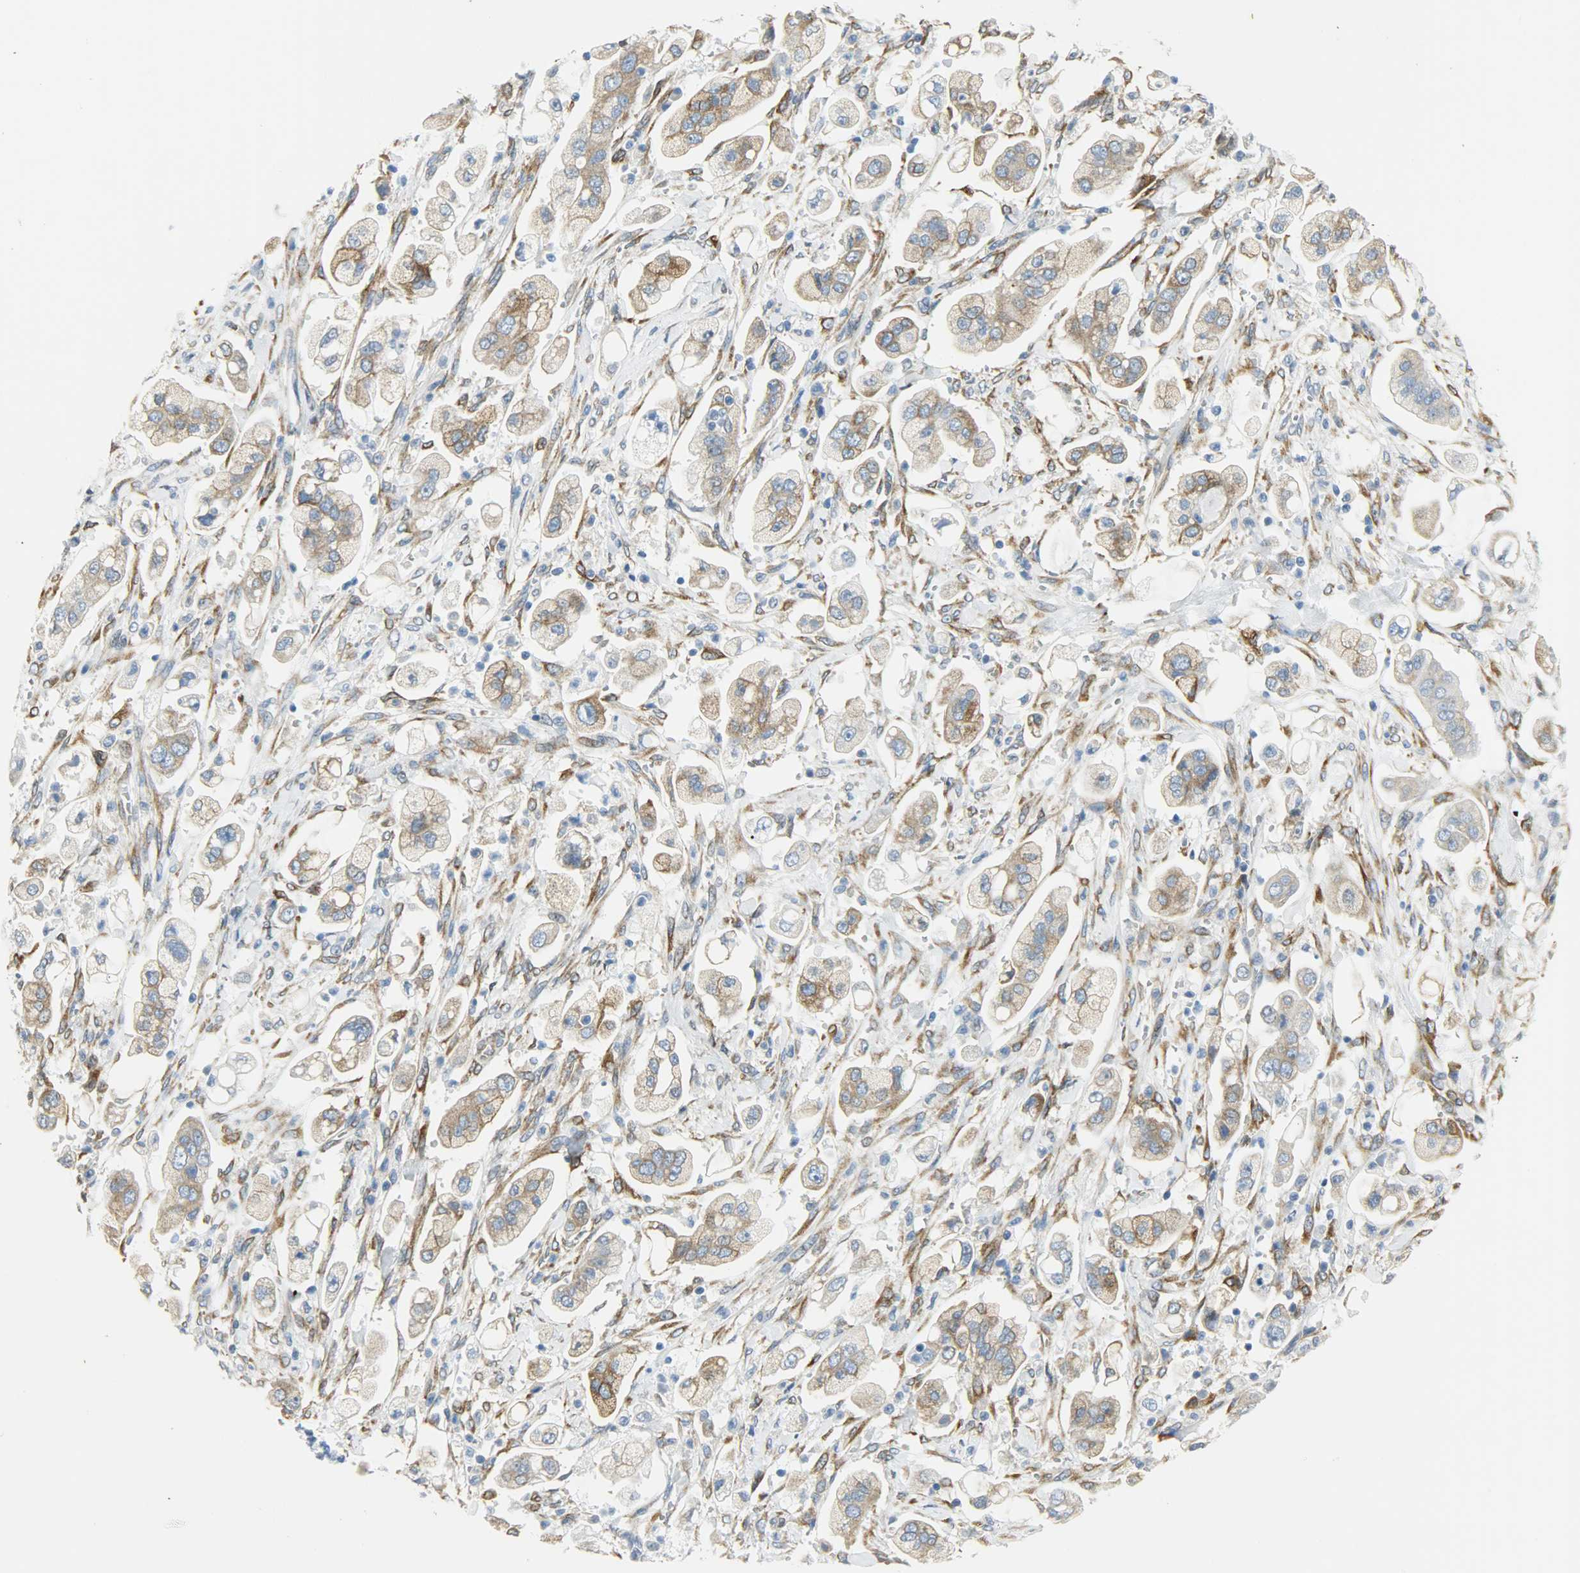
{"staining": {"intensity": "moderate", "quantity": ">75%", "location": "cytoplasmic/membranous"}, "tissue": "stomach cancer", "cell_type": "Tumor cells", "image_type": "cancer", "snomed": [{"axis": "morphology", "description": "Adenocarcinoma, NOS"}, {"axis": "topography", "description": "Stomach"}], "caption": "Moderate cytoplasmic/membranous positivity is identified in about >75% of tumor cells in stomach cancer. (DAB (3,3'-diaminobenzidine) IHC, brown staining for protein, blue staining for nuclei).", "gene": "PKD2", "patient": {"sex": "male", "age": 62}}